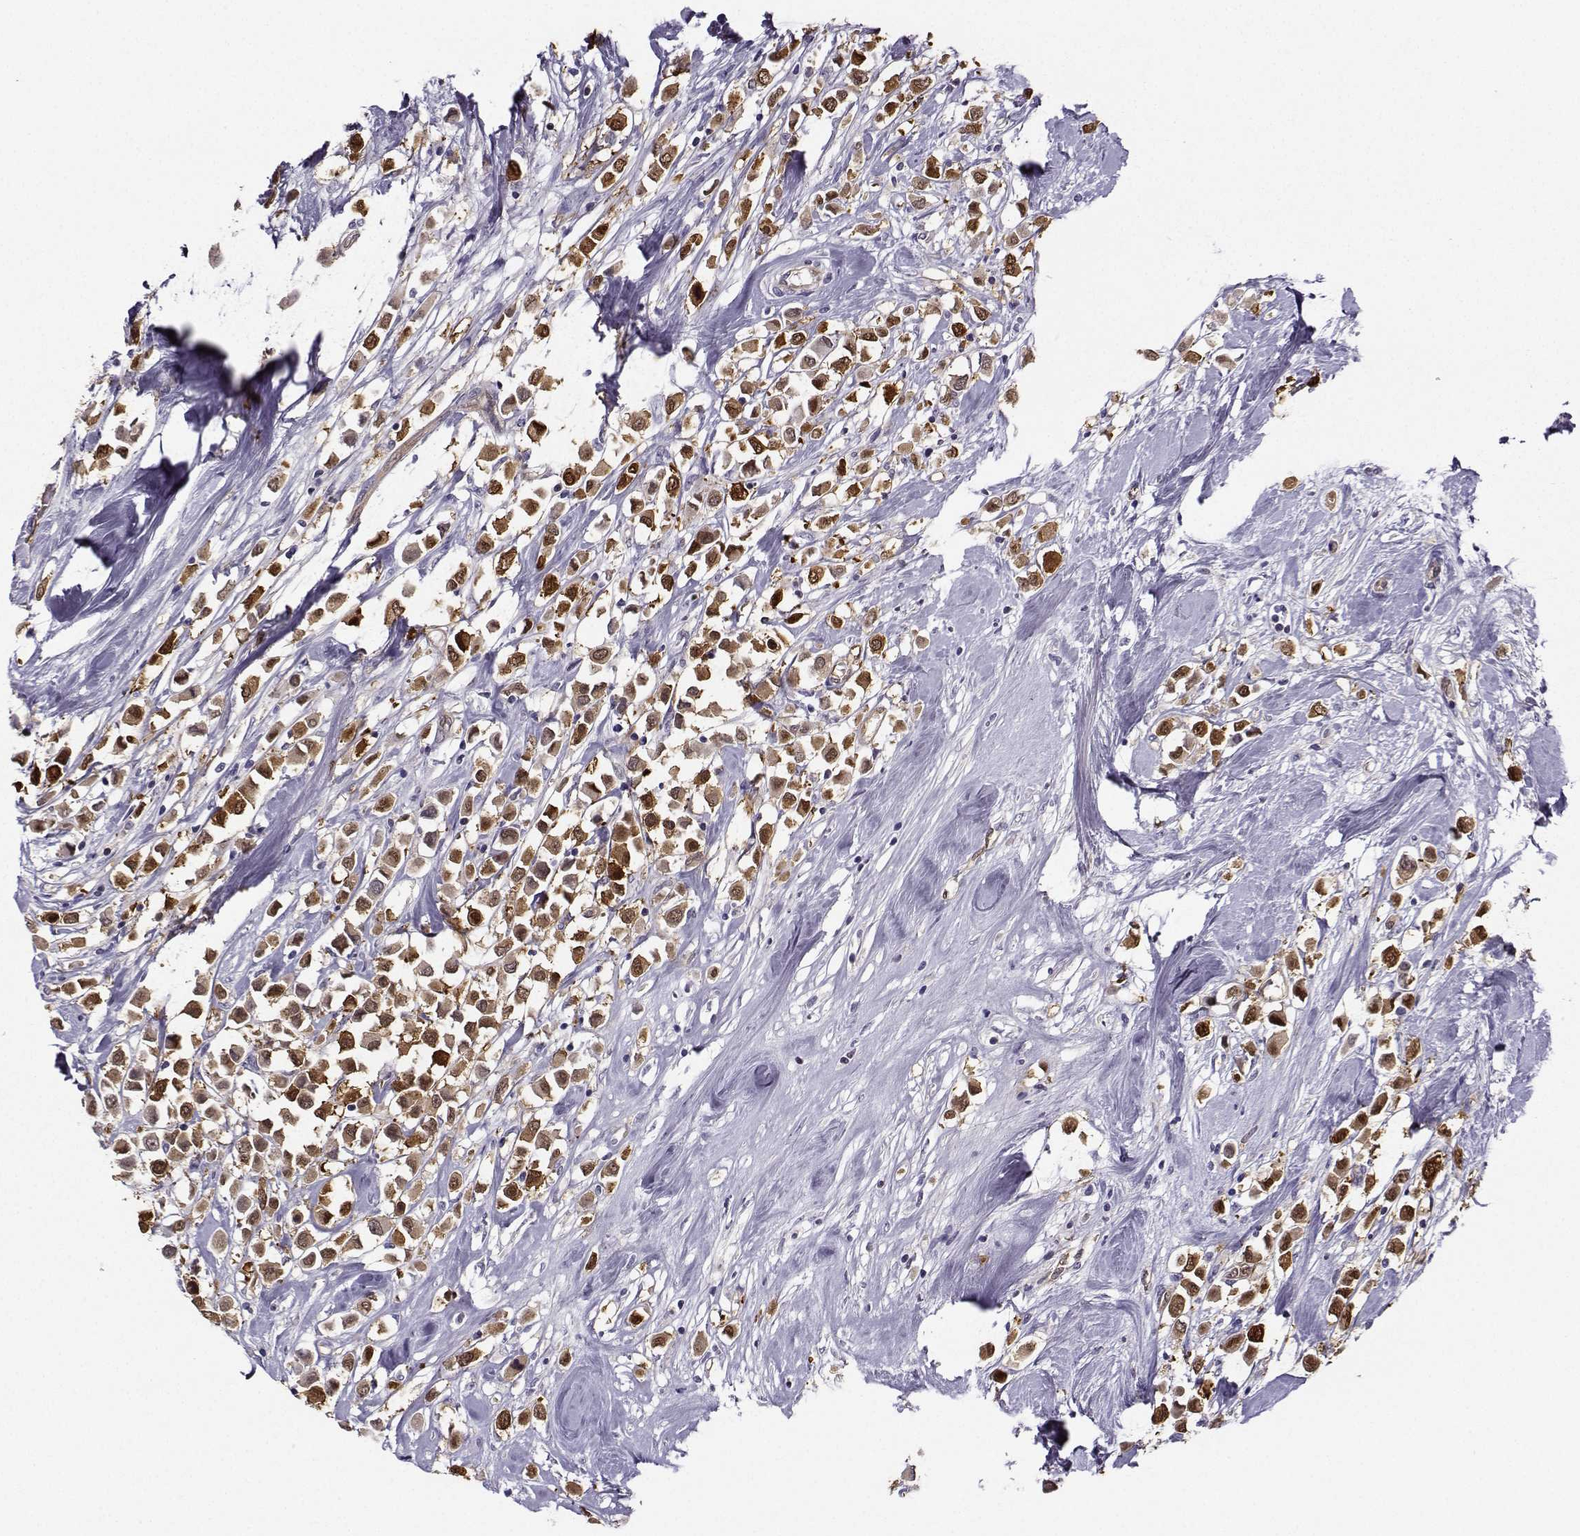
{"staining": {"intensity": "strong", "quantity": "25%-75%", "location": "cytoplasmic/membranous"}, "tissue": "breast cancer", "cell_type": "Tumor cells", "image_type": "cancer", "snomed": [{"axis": "morphology", "description": "Duct carcinoma"}, {"axis": "topography", "description": "Breast"}], "caption": "This micrograph reveals immunohistochemistry (IHC) staining of human breast cancer (intraductal carcinoma), with high strong cytoplasmic/membranous positivity in about 25%-75% of tumor cells.", "gene": "NQO1", "patient": {"sex": "female", "age": 61}}